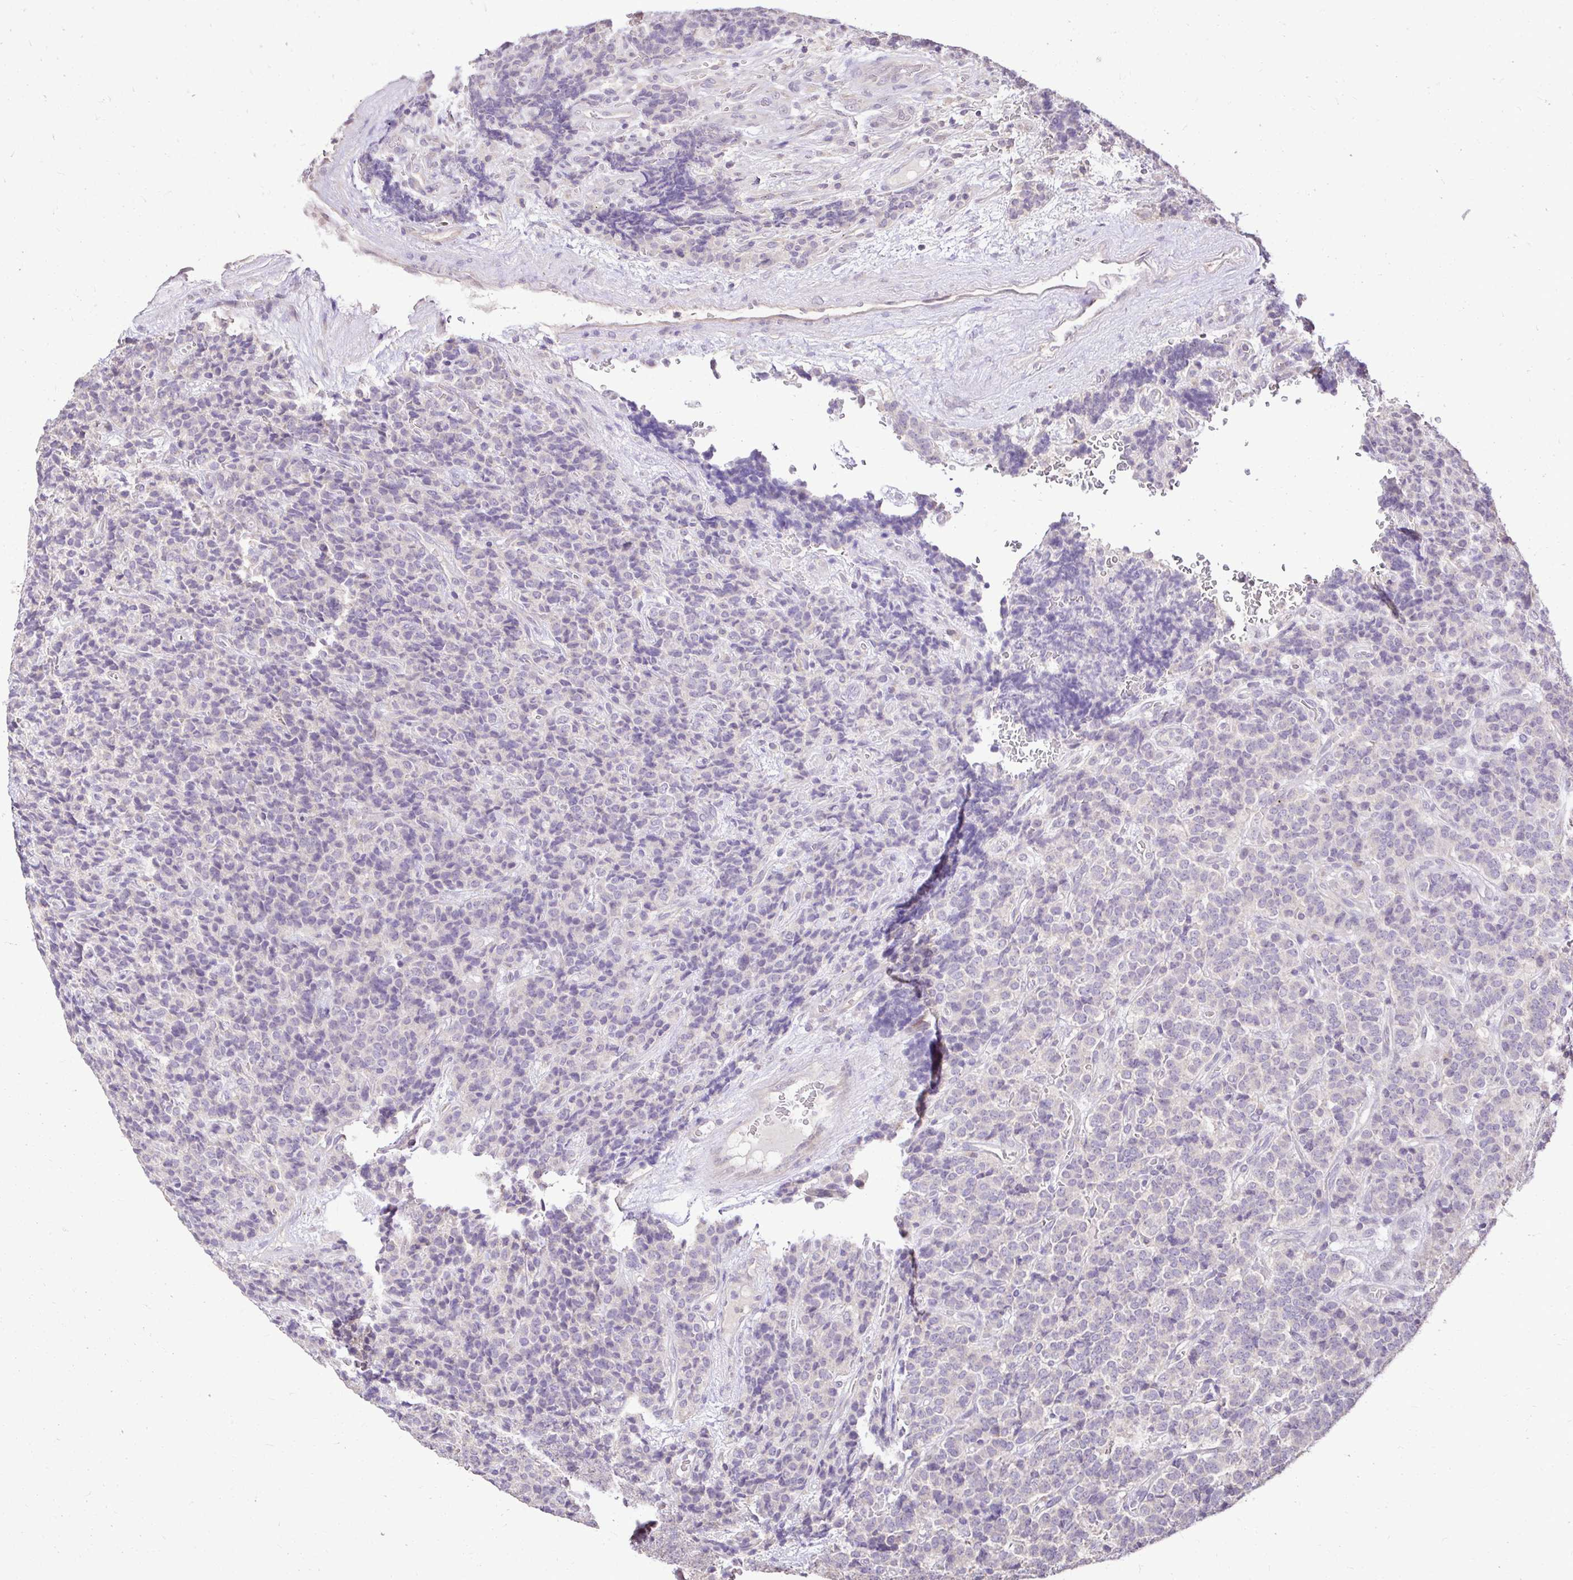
{"staining": {"intensity": "negative", "quantity": "none", "location": "none"}, "tissue": "carcinoid", "cell_type": "Tumor cells", "image_type": "cancer", "snomed": [{"axis": "morphology", "description": "Carcinoid, malignant, NOS"}, {"axis": "topography", "description": "Pancreas"}], "caption": "Immunohistochemistry (IHC) histopathology image of neoplastic tissue: carcinoid stained with DAB (3,3'-diaminobenzidine) displays no significant protein expression in tumor cells.", "gene": "KIAA1210", "patient": {"sex": "male", "age": 36}}